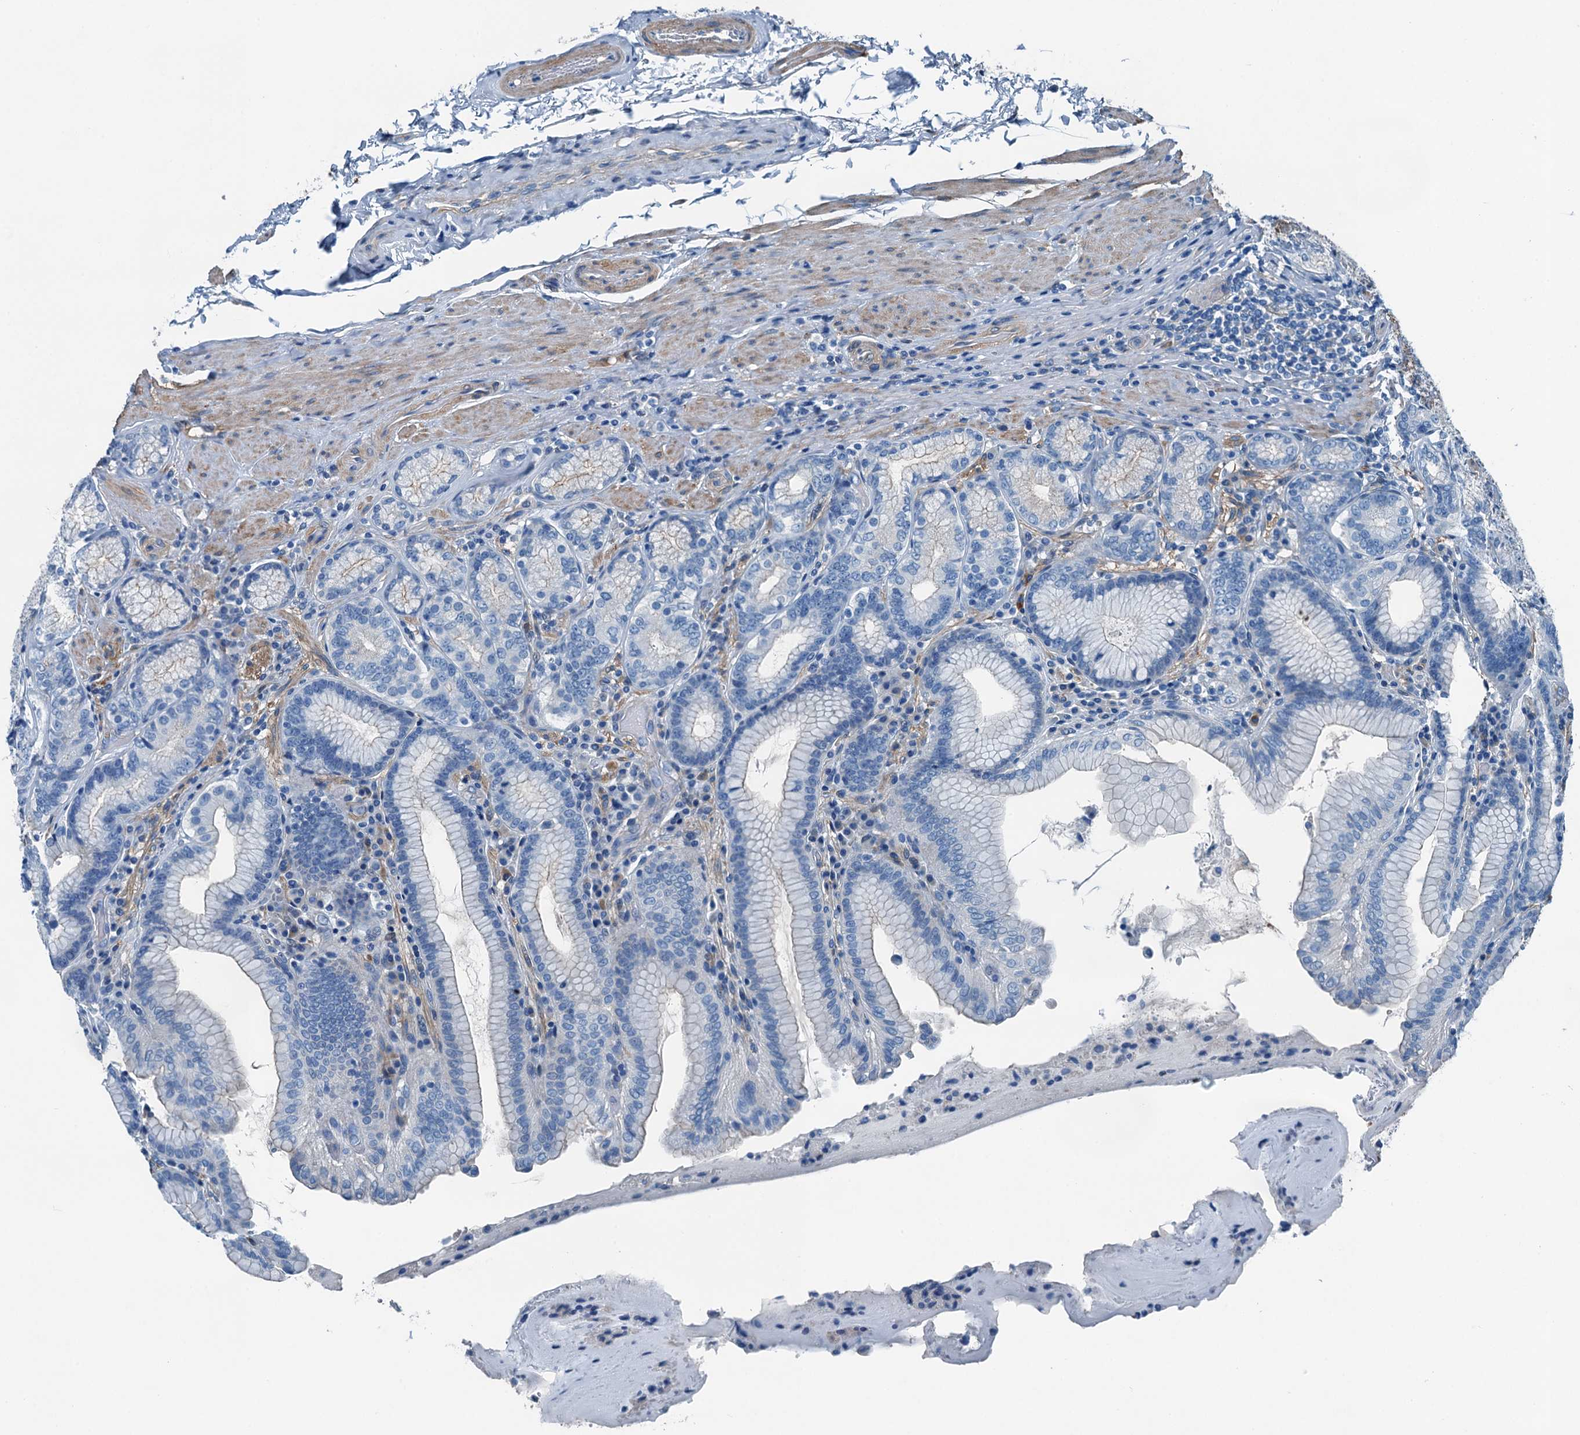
{"staining": {"intensity": "negative", "quantity": "none", "location": "none"}, "tissue": "stomach", "cell_type": "Glandular cells", "image_type": "normal", "snomed": [{"axis": "morphology", "description": "Normal tissue, NOS"}, {"axis": "topography", "description": "Stomach, upper"}, {"axis": "topography", "description": "Stomach, lower"}], "caption": "Human stomach stained for a protein using IHC exhibits no positivity in glandular cells.", "gene": "RAB3IL1", "patient": {"sex": "female", "age": 76}}